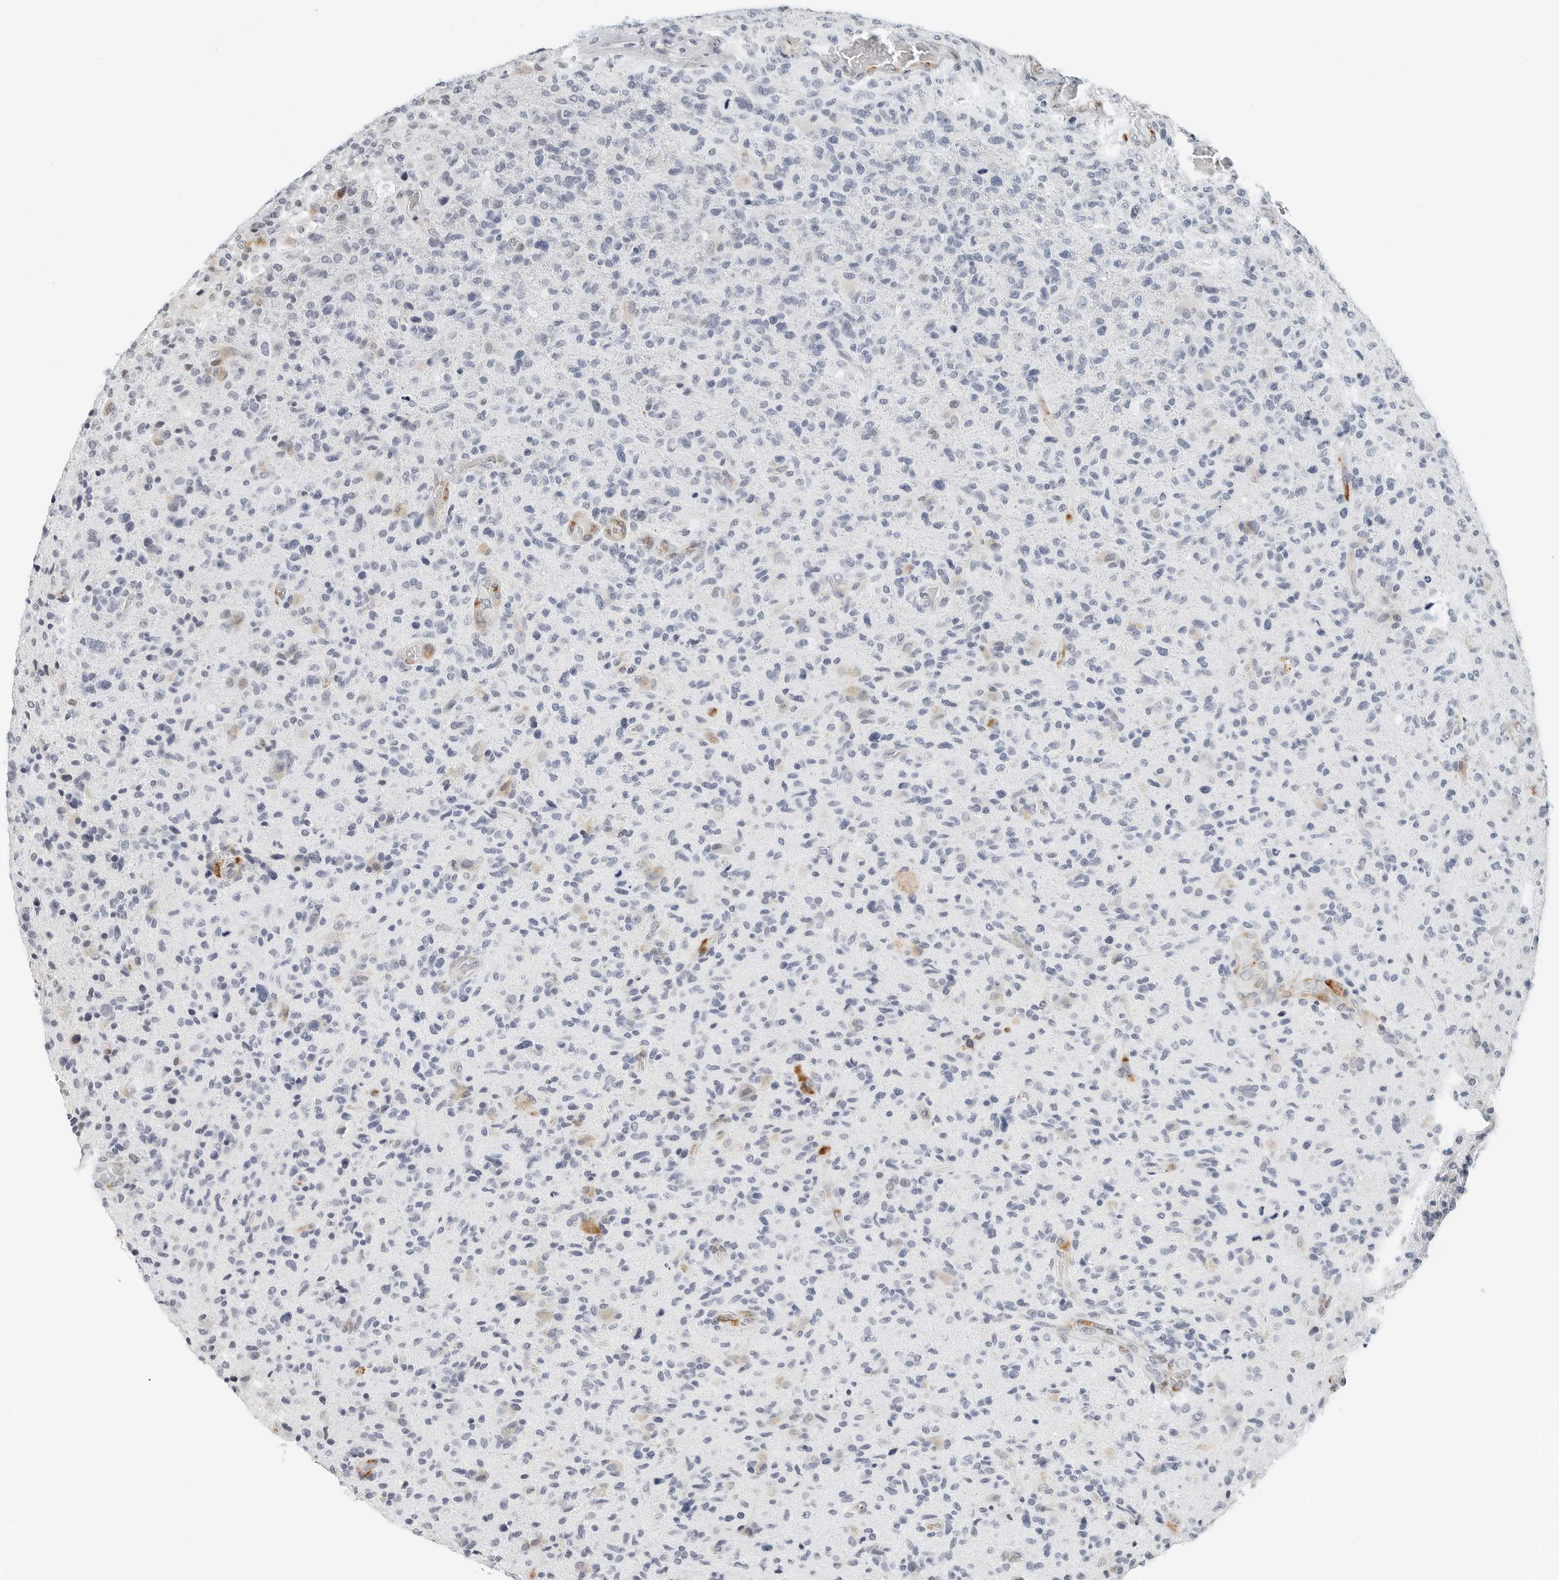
{"staining": {"intensity": "negative", "quantity": "none", "location": "none"}, "tissue": "glioma", "cell_type": "Tumor cells", "image_type": "cancer", "snomed": [{"axis": "morphology", "description": "Glioma, malignant, High grade"}, {"axis": "topography", "description": "Brain"}], "caption": "An IHC micrograph of glioma is shown. There is no staining in tumor cells of glioma.", "gene": "P4HA2", "patient": {"sex": "male", "age": 72}}